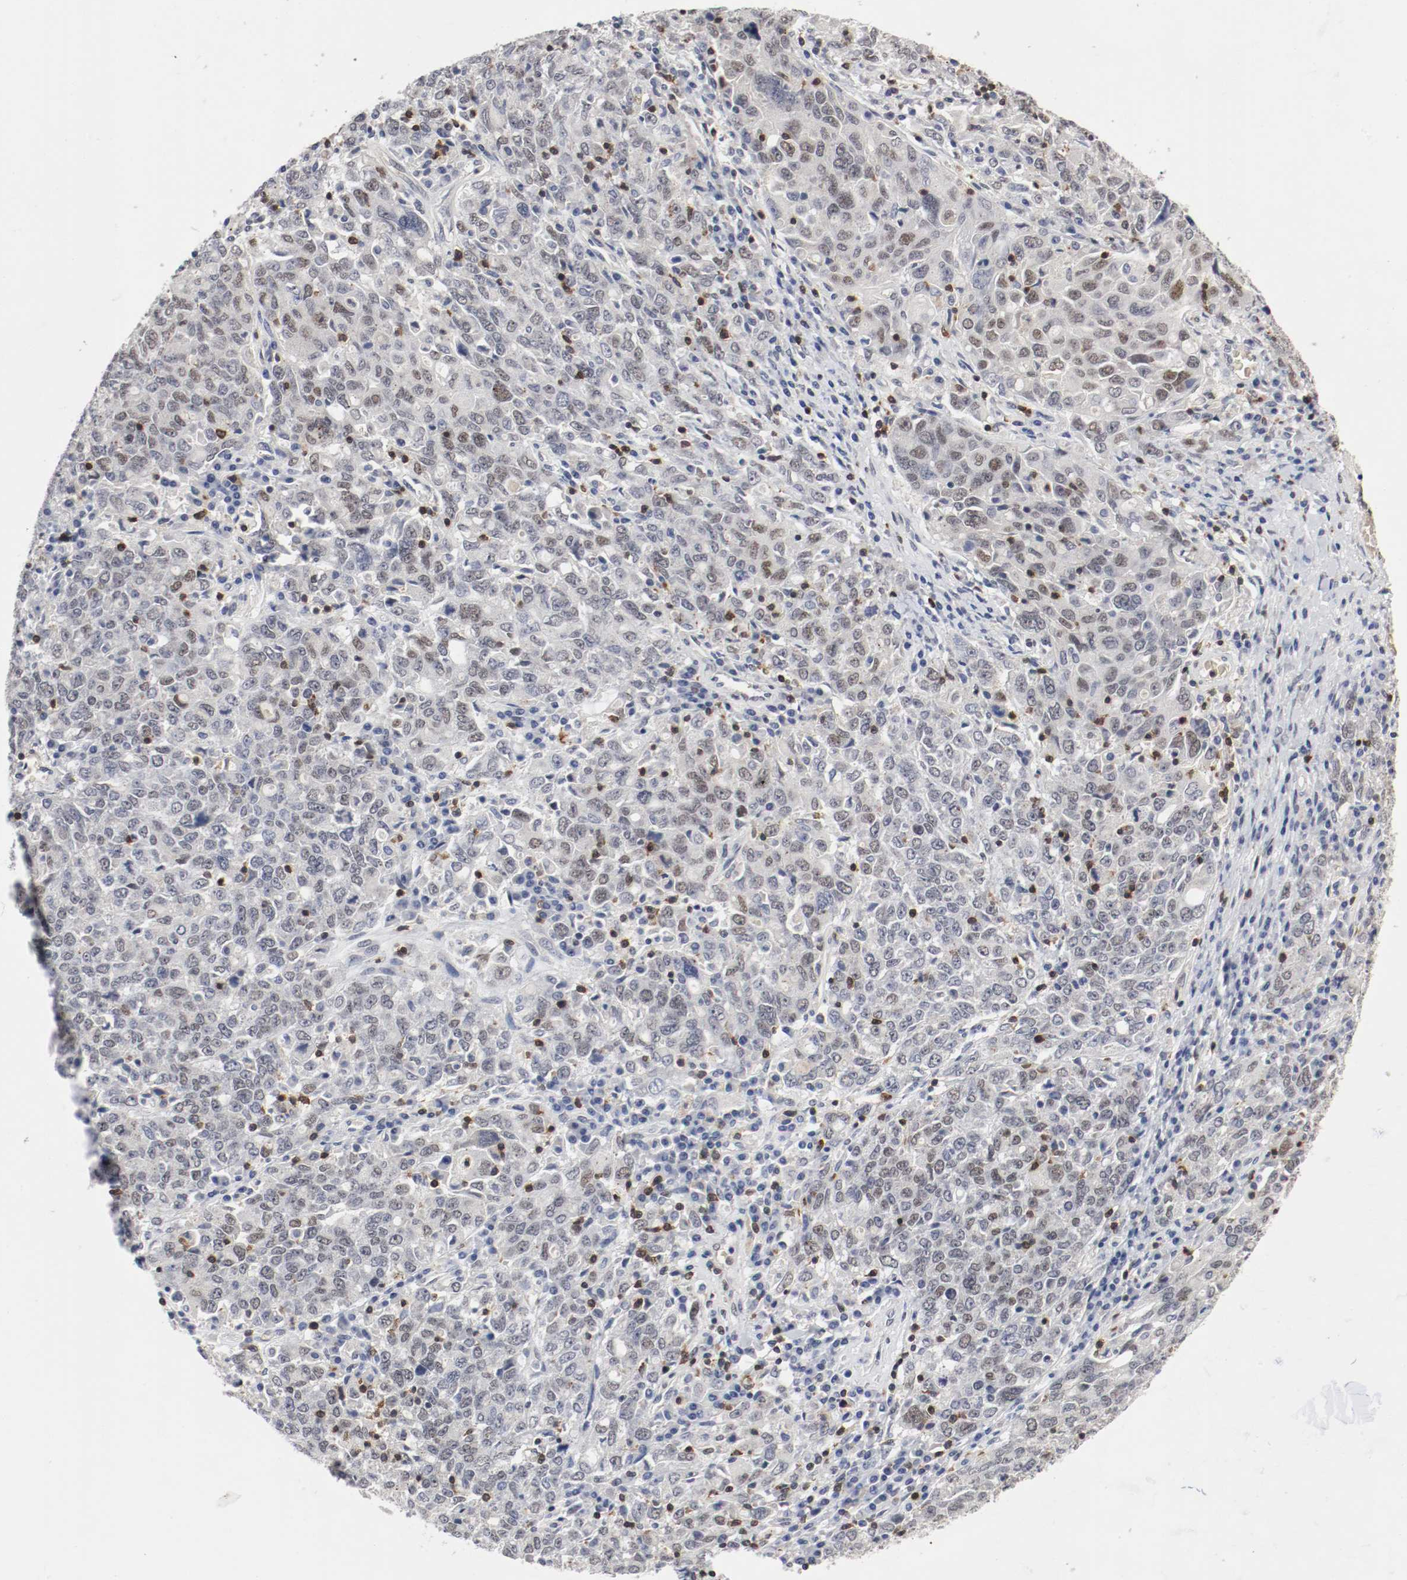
{"staining": {"intensity": "moderate", "quantity": "25%-75%", "location": "nuclear"}, "tissue": "ovarian cancer", "cell_type": "Tumor cells", "image_type": "cancer", "snomed": [{"axis": "morphology", "description": "Carcinoma, endometroid"}, {"axis": "topography", "description": "Ovary"}], "caption": "Moderate nuclear staining is appreciated in about 25%-75% of tumor cells in endometroid carcinoma (ovarian).", "gene": "JUND", "patient": {"sex": "female", "age": 62}}